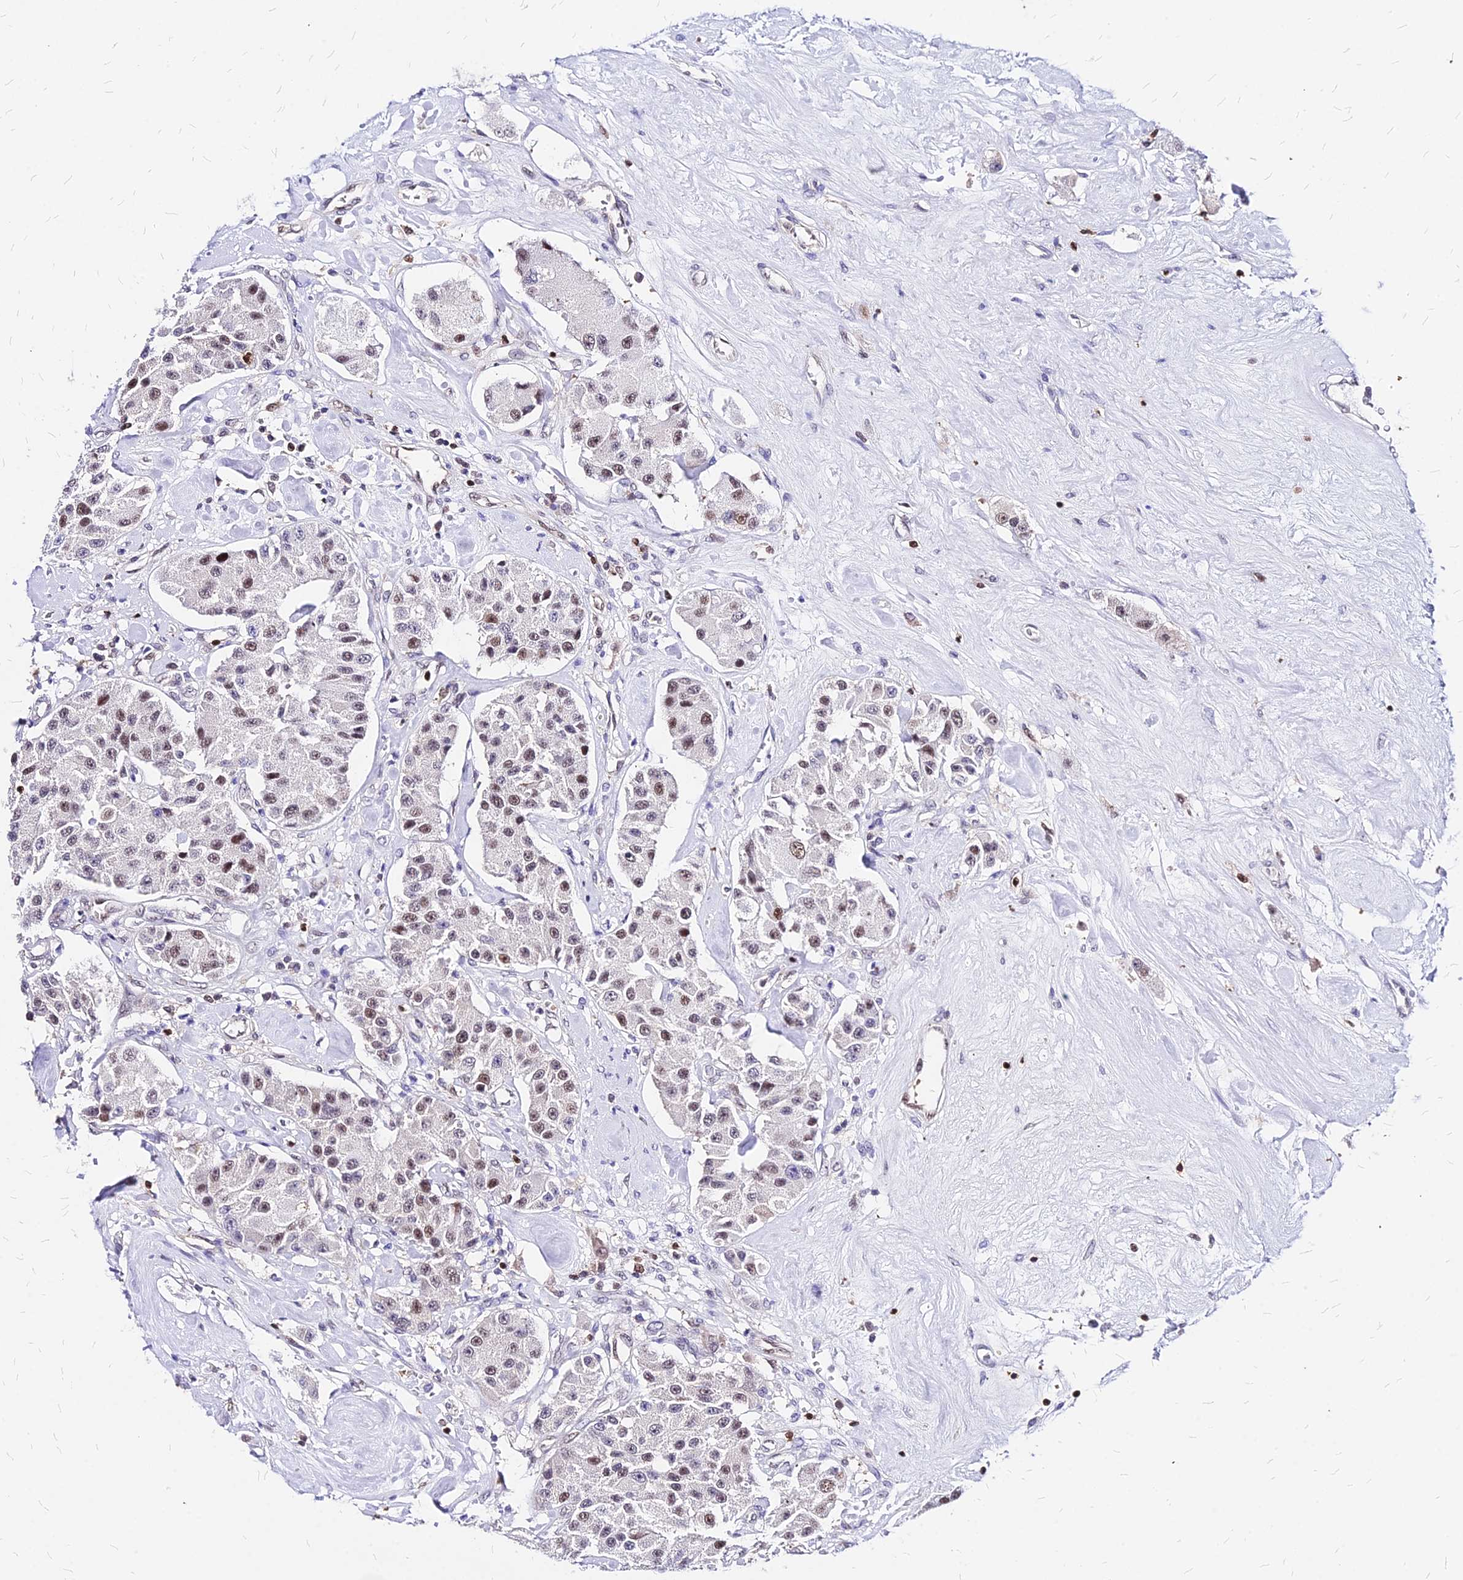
{"staining": {"intensity": "moderate", "quantity": "<25%", "location": "nuclear"}, "tissue": "carcinoid", "cell_type": "Tumor cells", "image_type": "cancer", "snomed": [{"axis": "morphology", "description": "Carcinoid, malignant, NOS"}, {"axis": "topography", "description": "Pancreas"}], "caption": "Protein staining of carcinoid (malignant) tissue demonstrates moderate nuclear staining in approximately <25% of tumor cells.", "gene": "PAXX", "patient": {"sex": "male", "age": 41}}